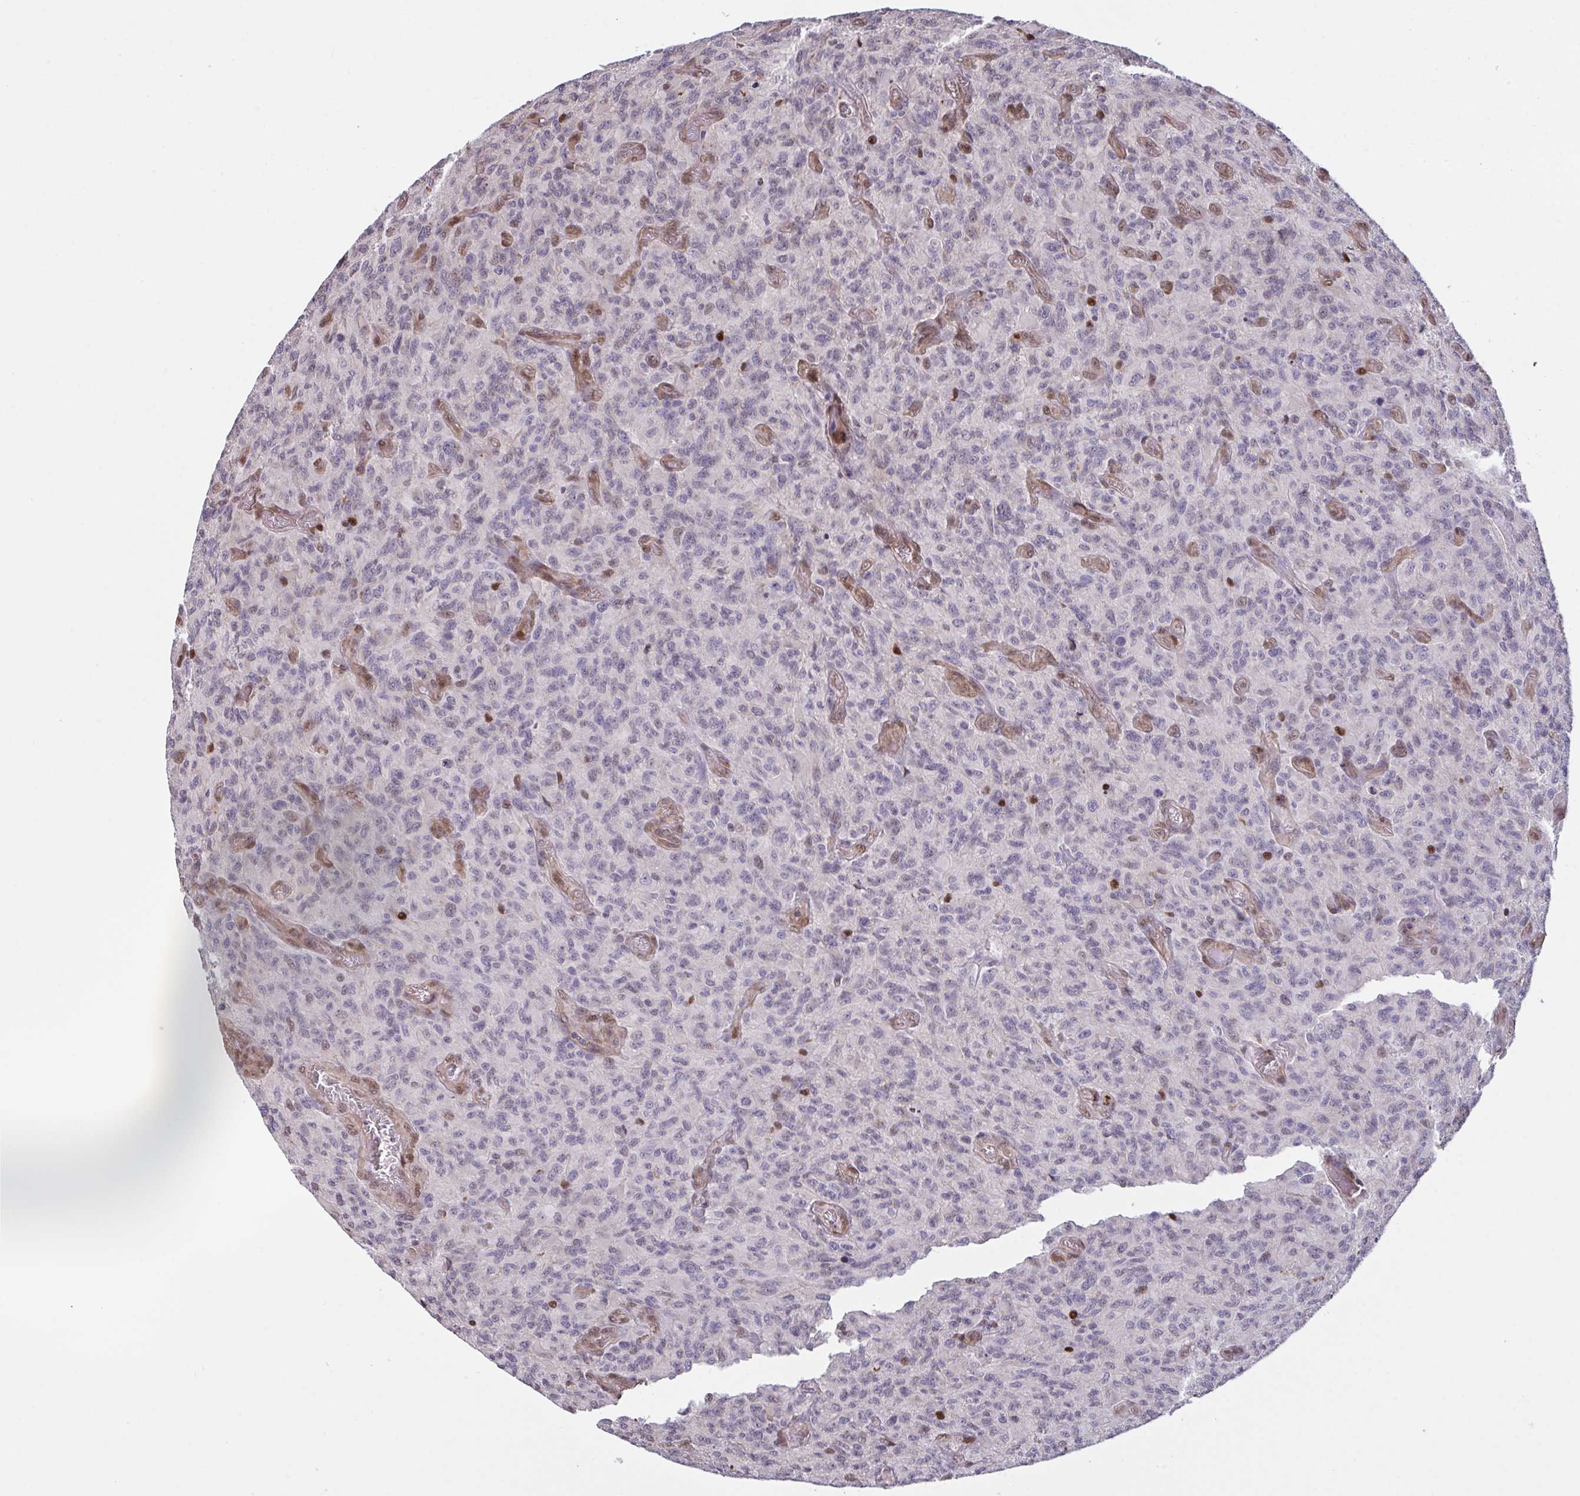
{"staining": {"intensity": "moderate", "quantity": "<25%", "location": "nuclear"}, "tissue": "glioma", "cell_type": "Tumor cells", "image_type": "cancer", "snomed": [{"axis": "morphology", "description": "Glioma, malignant, High grade"}, {"axis": "topography", "description": "Brain"}], "caption": "Glioma tissue displays moderate nuclear staining in approximately <25% of tumor cells, visualized by immunohistochemistry.", "gene": "PELI2", "patient": {"sex": "male", "age": 61}}